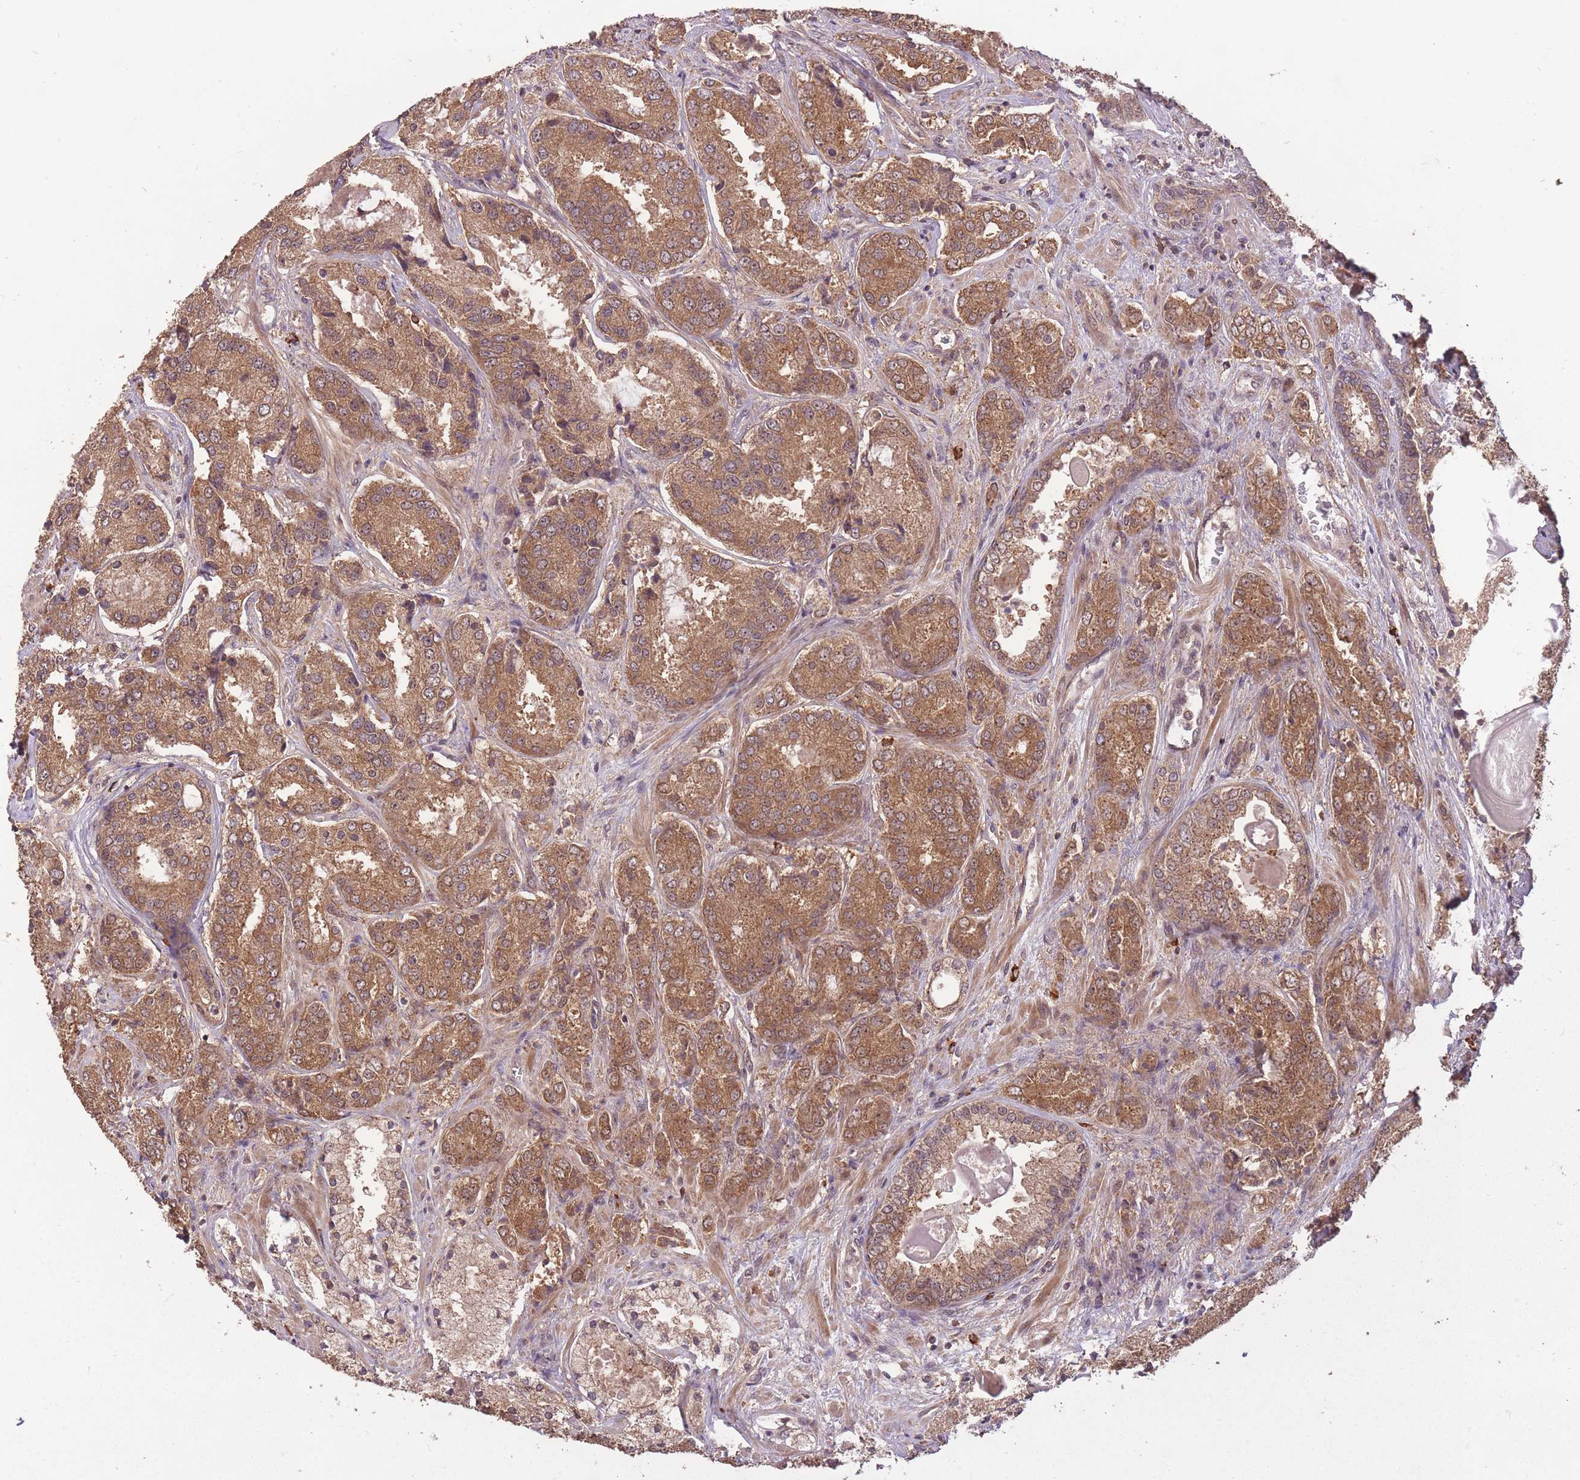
{"staining": {"intensity": "moderate", "quantity": ">75%", "location": "cytoplasmic/membranous"}, "tissue": "prostate cancer", "cell_type": "Tumor cells", "image_type": "cancer", "snomed": [{"axis": "morphology", "description": "Adenocarcinoma, High grade"}, {"axis": "topography", "description": "Prostate"}], "caption": "Tumor cells reveal medium levels of moderate cytoplasmic/membranous staining in about >75% of cells in prostate high-grade adenocarcinoma.", "gene": "ERBB3", "patient": {"sex": "male", "age": 63}}